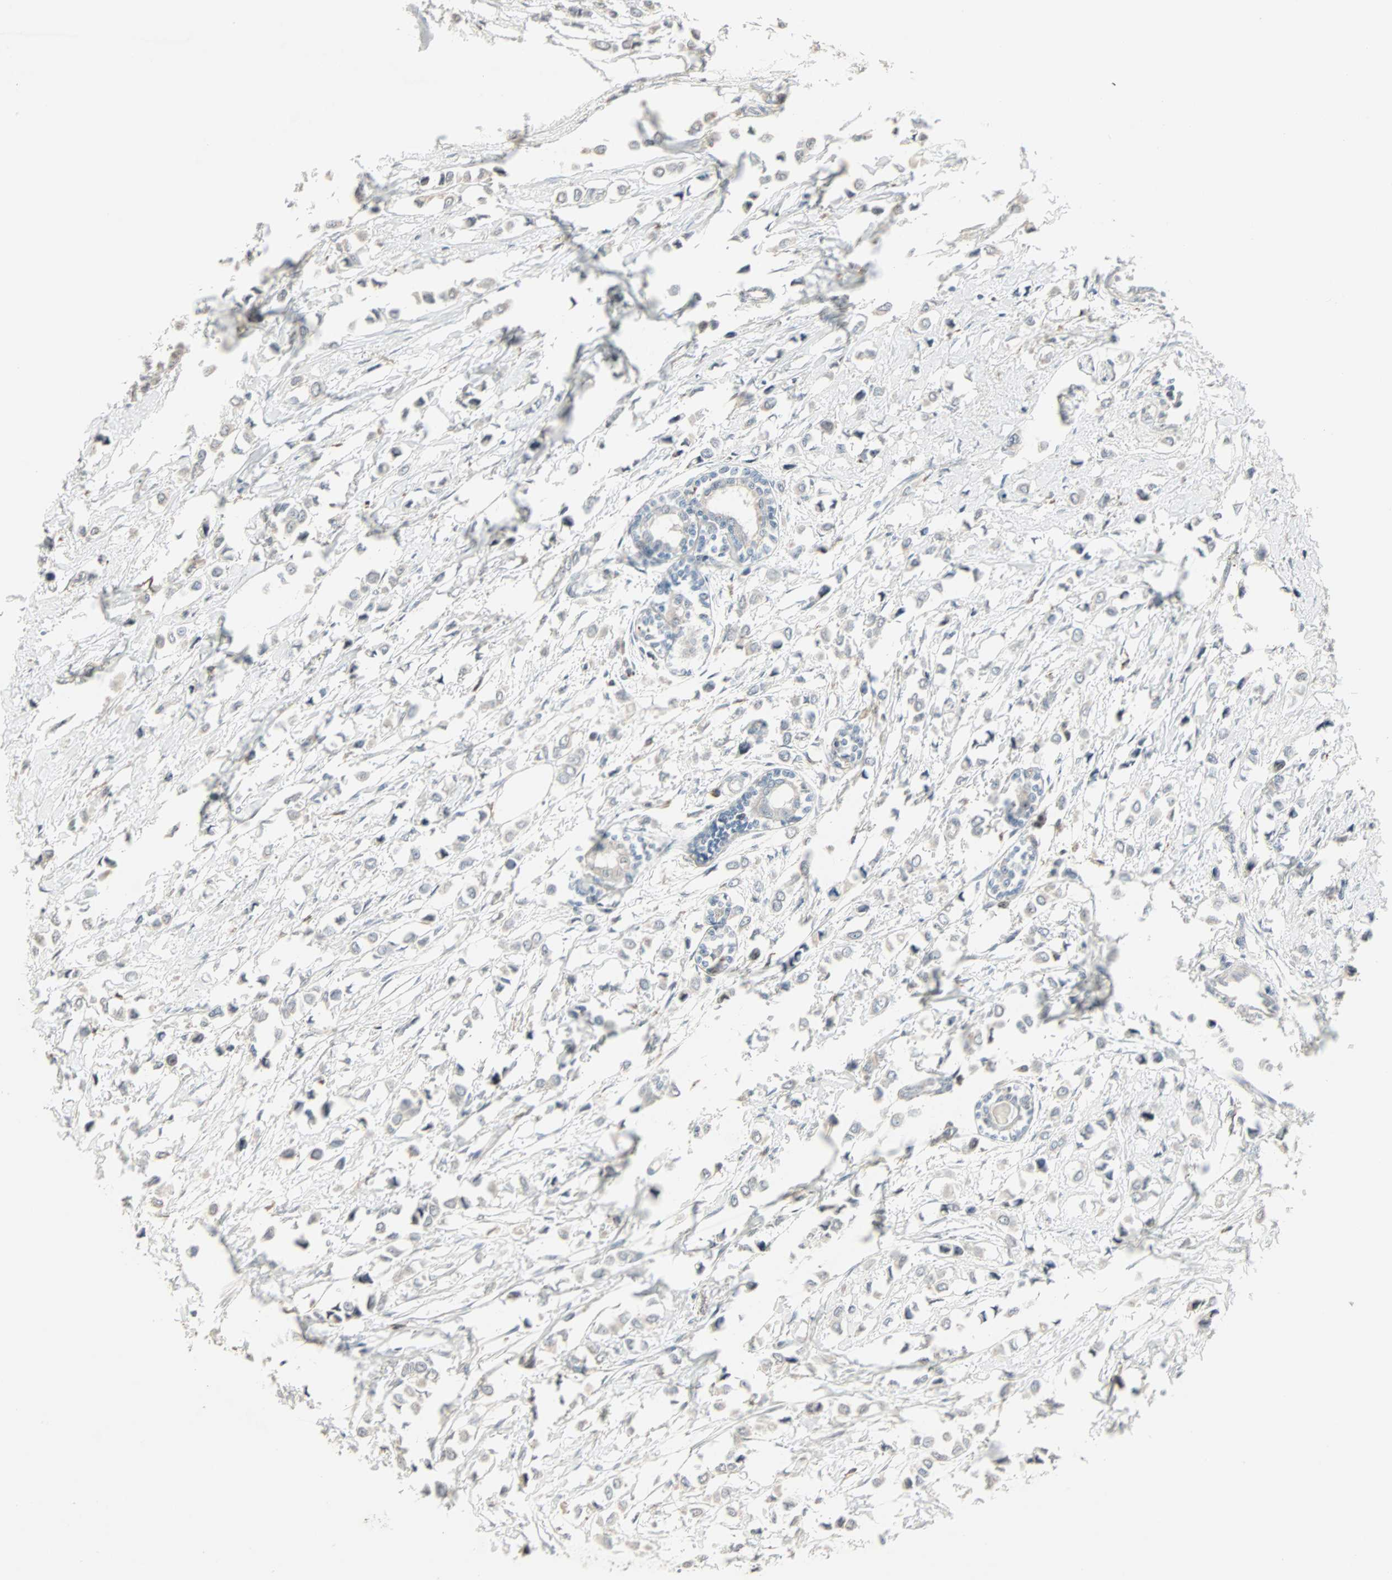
{"staining": {"intensity": "weak", "quantity": "25%-75%", "location": "cytoplasmic/membranous"}, "tissue": "breast cancer", "cell_type": "Tumor cells", "image_type": "cancer", "snomed": [{"axis": "morphology", "description": "Lobular carcinoma"}, {"axis": "topography", "description": "Breast"}], "caption": "Breast cancer stained with a protein marker displays weak staining in tumor cells.", "gene": "KDM4A", "patient": {"sex": "female", "age": 51}}